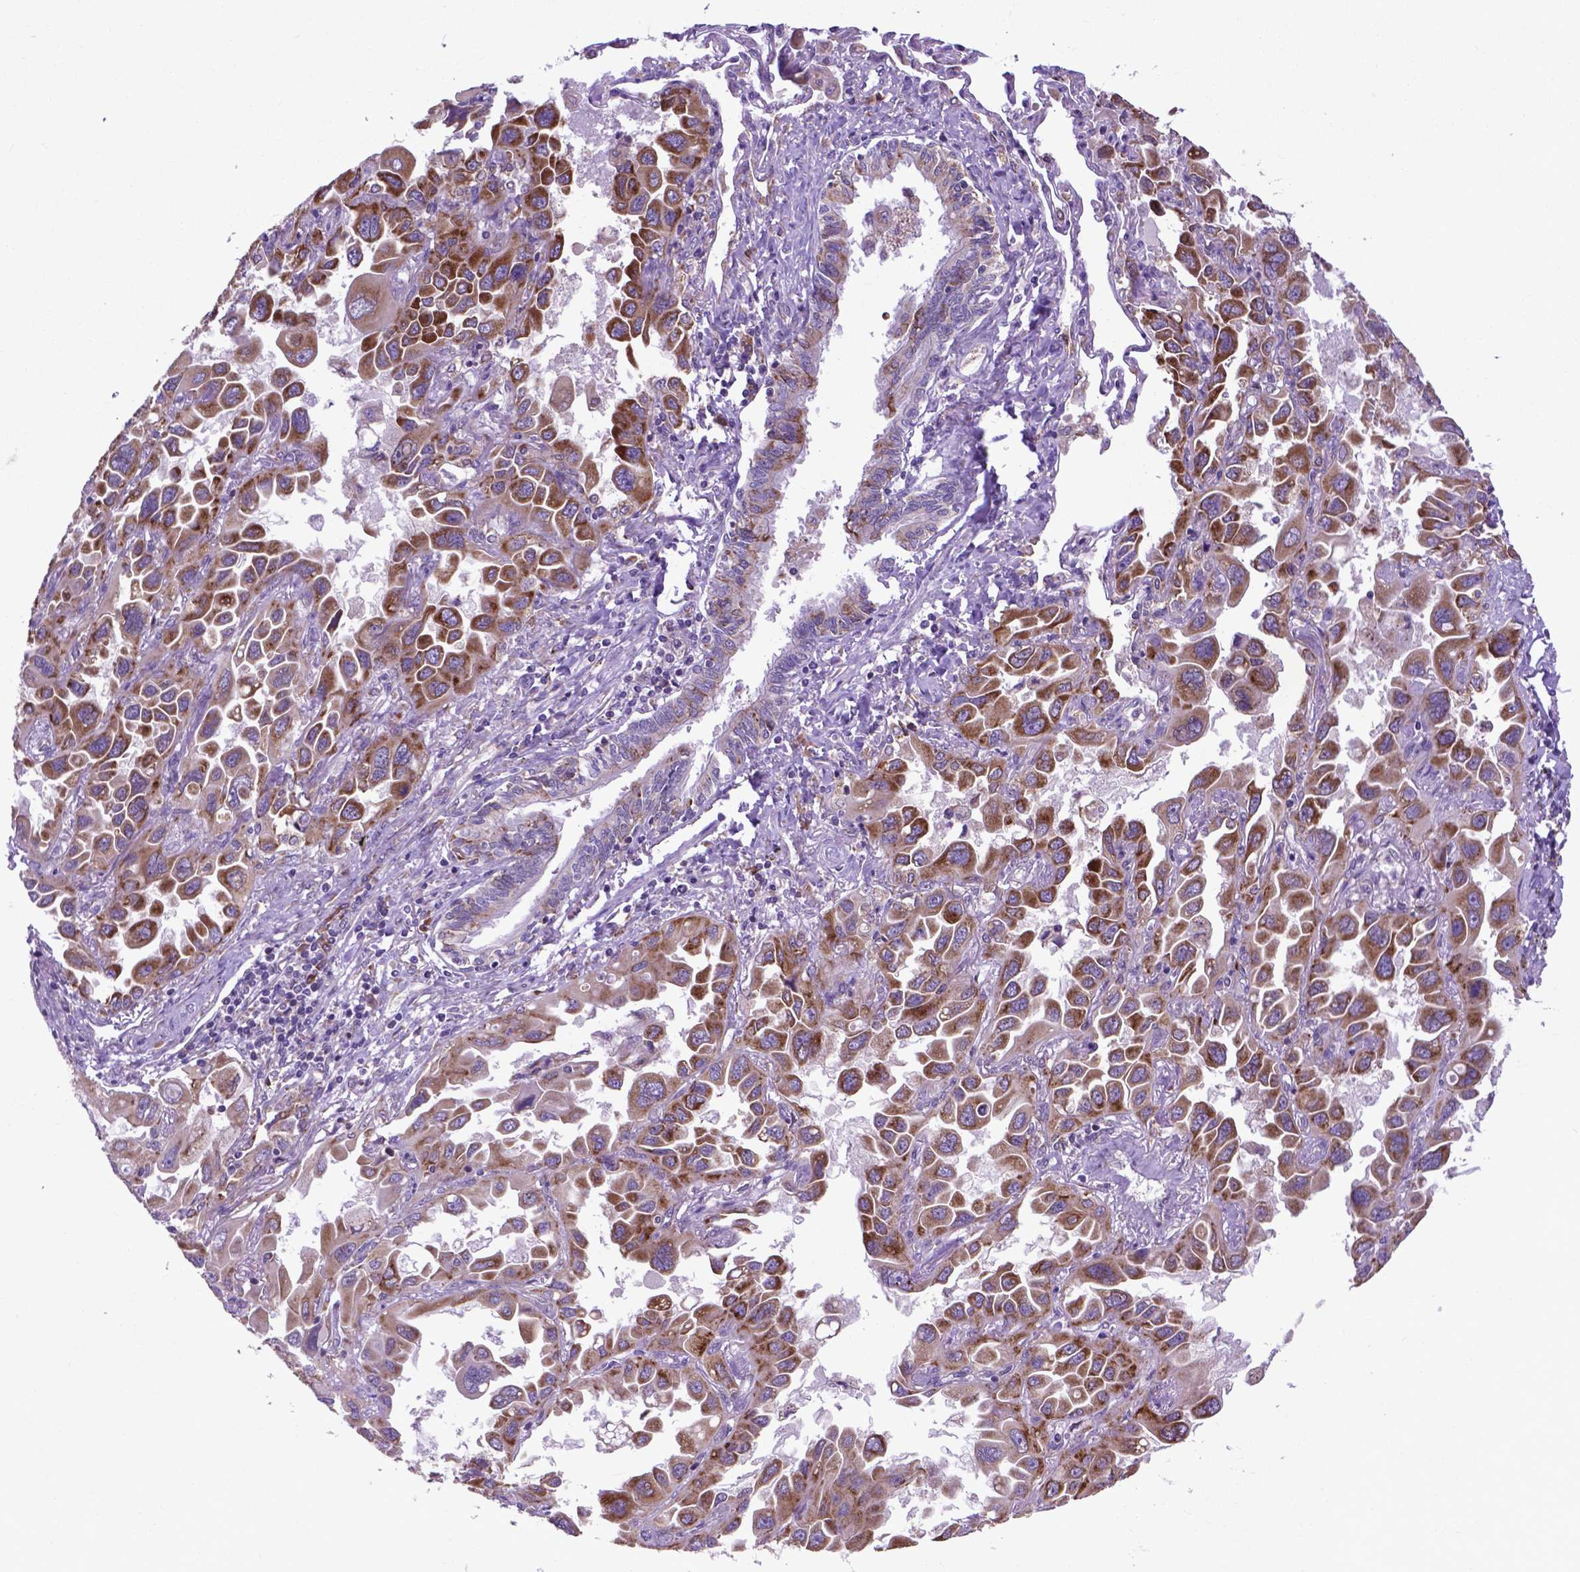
{"staining": {"intensity": "moderate", "quantity": ">75%", "location": "cytoplasmic/membranous"}, "tissue": "lung cancer", "cell_type": "Tumor cells", "image_type": "cancer", "snomed": [{"axis": "morphology", "description": "Adenocarcinoma, NOS"}, {"axis": "topography", "description": "Lung"}], "caption": "Immunohistochemistry (IHC) of adenocarcinoma (lung) exhibits medium levels of moderate cytoplasmic/membranous positivity in approximately >75% of tumor cells.", "gene": "WDR83OS", "patient": {"sex": "male", "age": 64}}